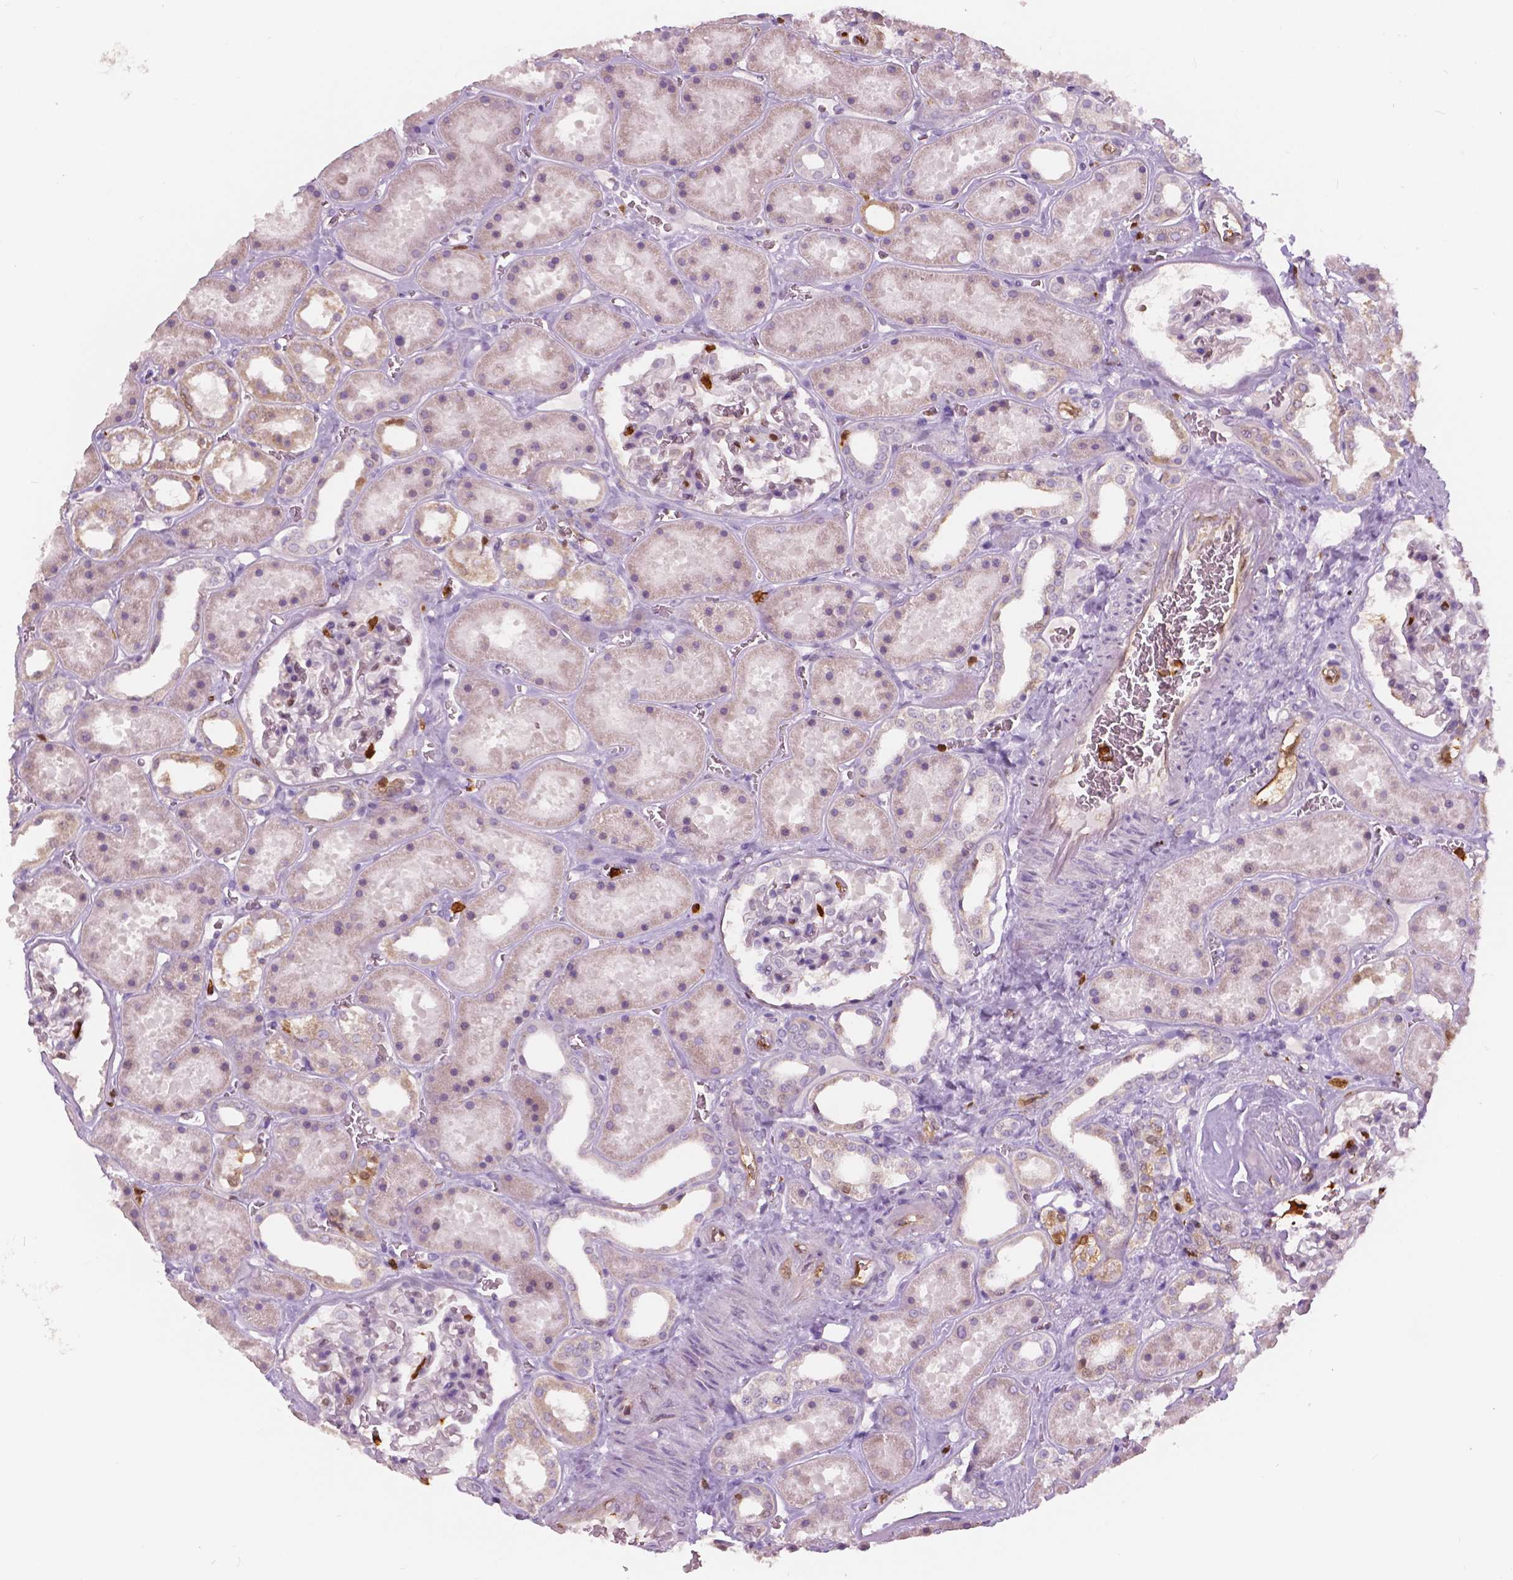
{"staining": {"intensity": "negative", "quantity": "none", "location": "none"}, "tissue": "kidney", "cell_type": "Cells in glomeruli", "image_type": "normal", "snomed": [{"axis": "morphology", "description": "Normal tissue, NOS"}, {"axis": "topography", "description": "Kidney"}], "caption": "Cells in glomeruli show no significant staining in normal kidney. (Brightfield microscopy of DAB IHC at high magnification).", "gene": "S100A4", "patient": {"sex": "female", "age": 41}}